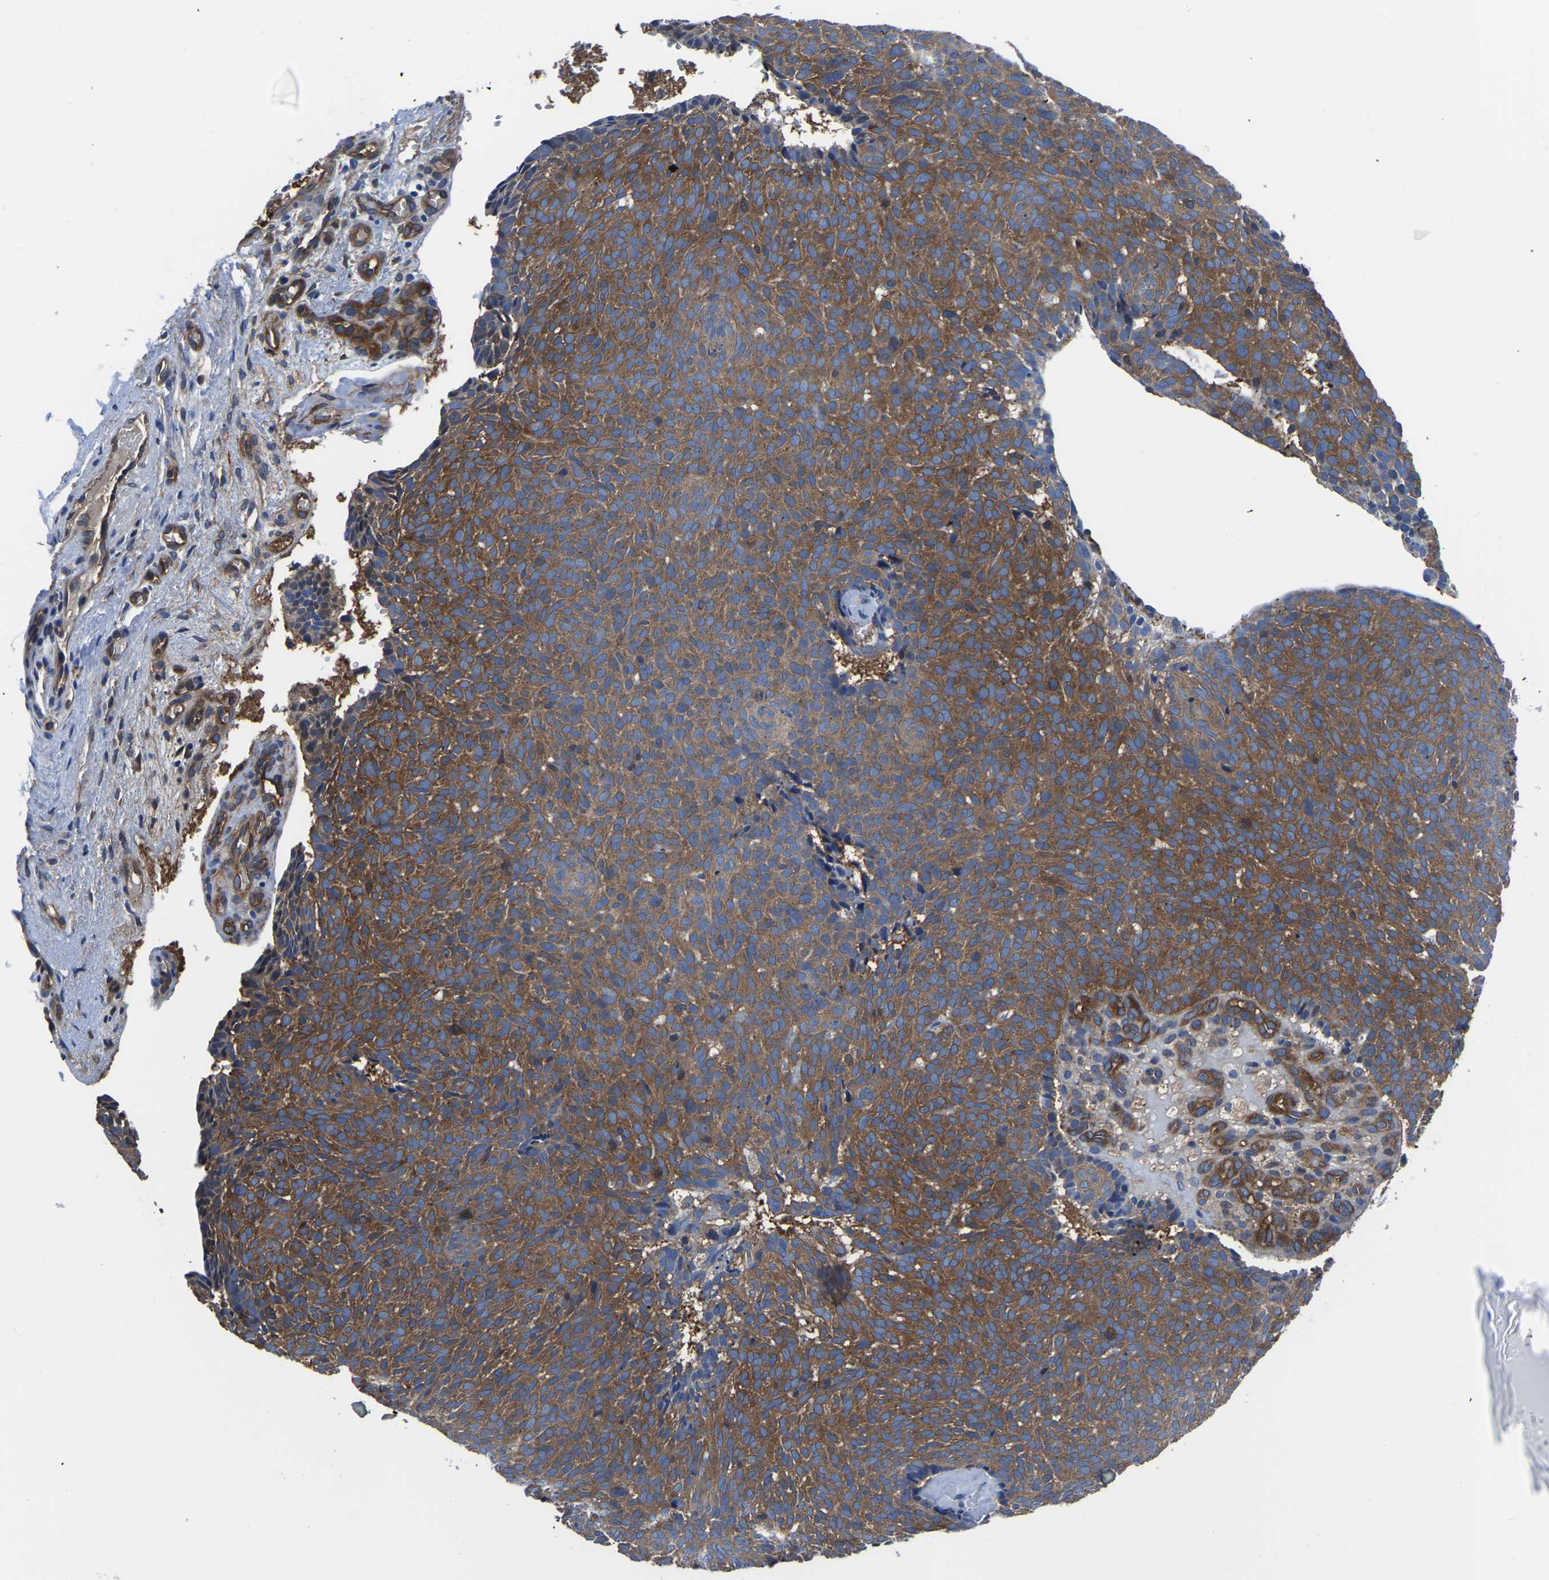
{"staining": {"intensity": "moderate", "quantity": ">75%", "location": "cytoplasmic/membranous"}, "tissue": "skin cancer", "cell_type": "Tumor cells", "image_type": "cancer", "snomed": [{"axis": "morphology", "description": "Basal cell carcinoma"}, {"axis": "topography", "description": "Skin"}], "caption": "Skin cancer tissue exhibits moderate cytoplasmic/membranous staining in approximately >75% of tumor cells, visualized by immunohistochemistry.", "gene": "TFG", "patient": {"sex": "male", "age": 61}}